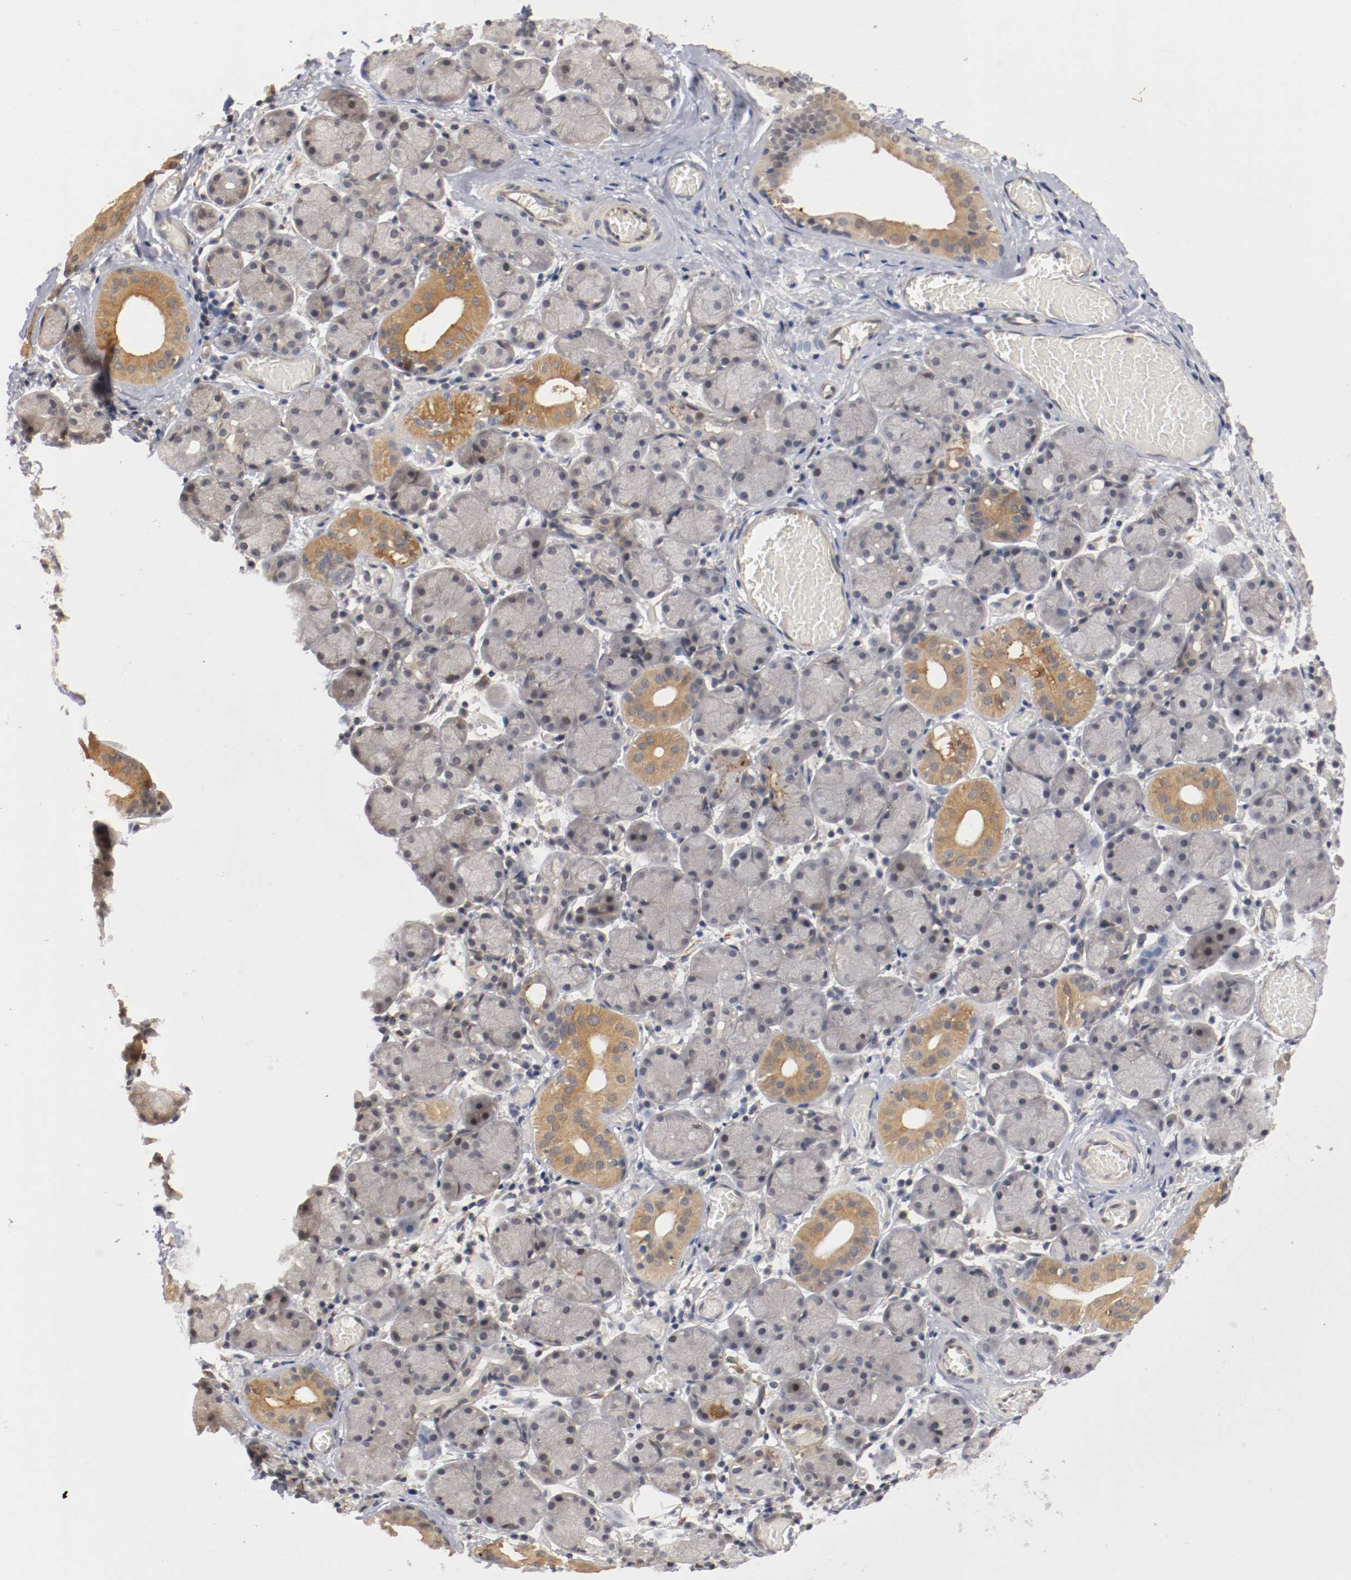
{"staining": {"intensity": "moderate", "quantity": "<25%", "location": "cytoplasmic/membranous"}, "tissue": "salivary gland", "cell_type": "Glandular cells", "image_type": "normal", "snomed": [{"axis": "morphology", "description": "Normal tissue, NOS"}, {"axis": "topography", "description": "Salivary gland"}], "caption": "Immunohistochemistry (IHC) (DAB (3,3'-diaminobenzidine)) staining of benign salivary gland reveals moderate cytoplasmic/membranous protein positivity in about <25% of glandular cells.", "gene": "RBM23", "patient": {"sex": "female", "age": 24}}